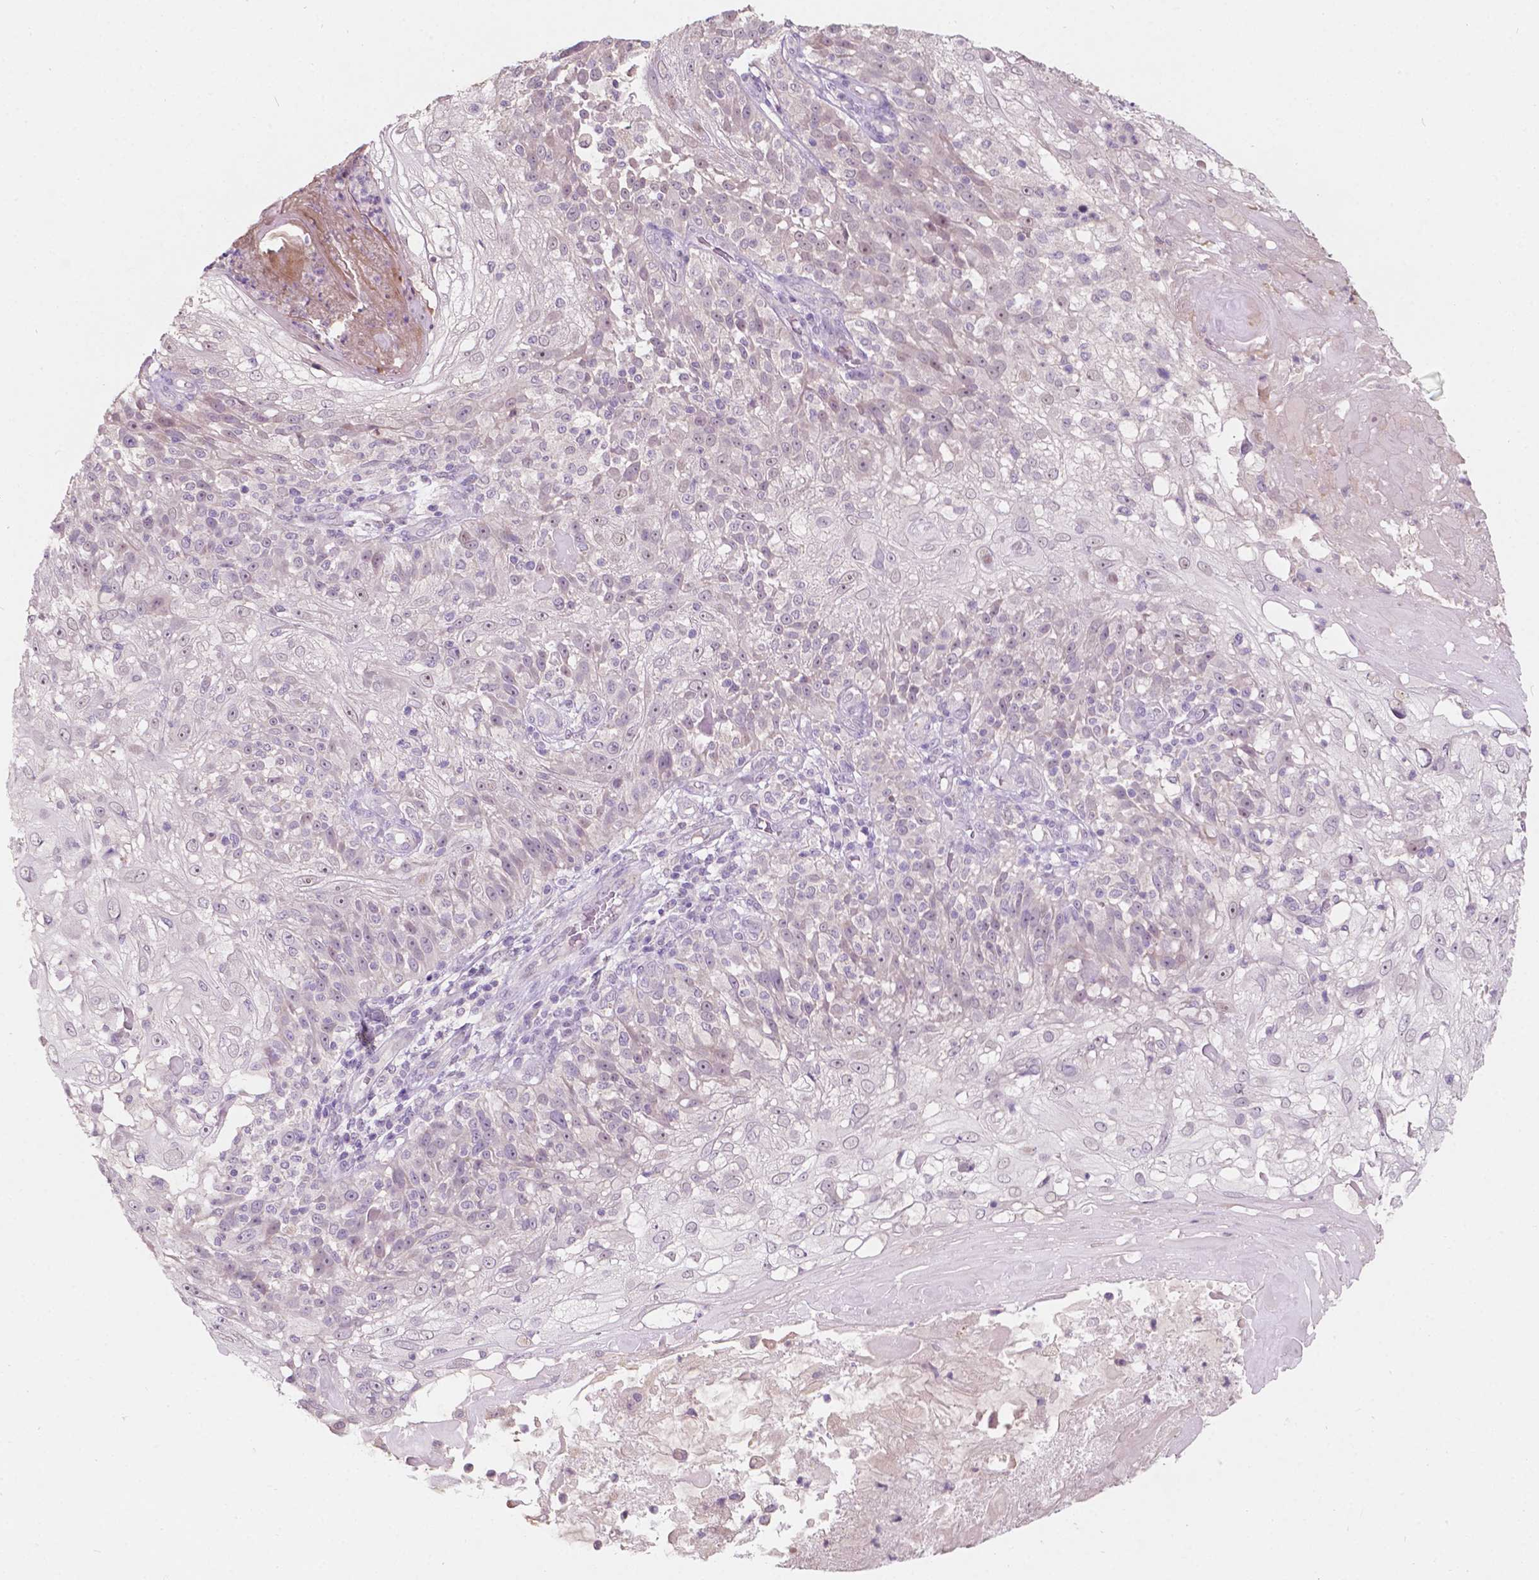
{"staining": {"intensity": "negative", "quantity": "none", "location": "none"}, "tissue": "skin cancer", "cell_type": "Tumor cells", "image_type": "cancer", "snomed": [{"axis": "morphology", "description": "Normal tissue, NOS"}, {"axis": "morphology", "description": "Squamous cell carcinoma, NOS"}, {"axis": "topography", "description": "Skin"}], "caption": "IHC micrograph of neoplastic tissue: human squamous cell carcinoma (skin) stained with DAB (3,3'-diaminobenzidine) displays no significant protein staining in tumor cells.", "gene": "TM6SF2", "patient": {"sex": "female", "age": 83}}